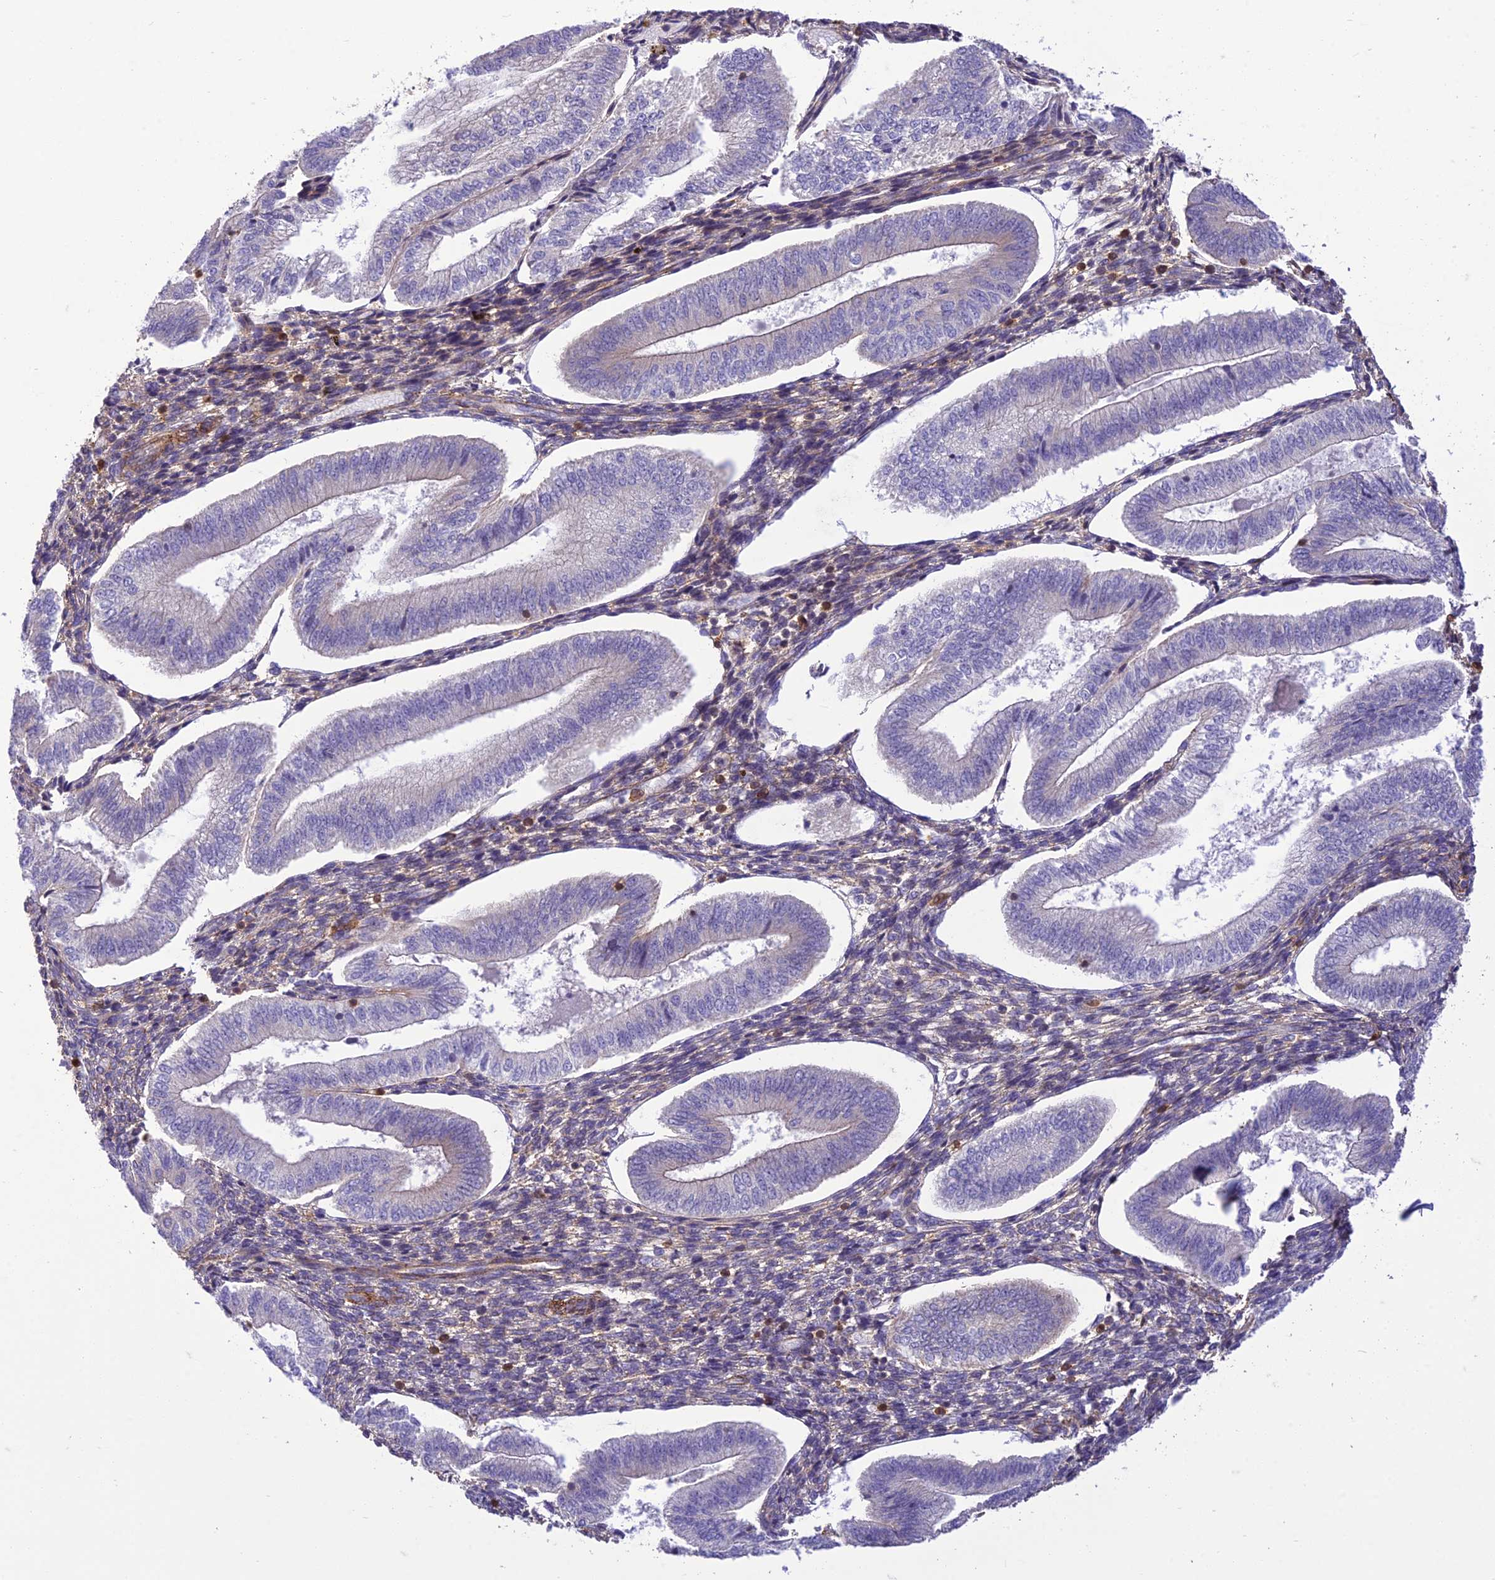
{"staining": {"intensity": "moderate", "quantity": "25%-75%", "location": "cytoplasmic/membranous"}, "tissue": "endometrium", "cell_type": "Cells in endometrial stroma", "image_type": "normal", "snomed": [{"axis": "morphology", "description": "Normal tissue, NOS"}, {"axis": "topography", "description": "Endometrium"}], "caption": "An IHC photomicrograph of benign tissue is shown. Protein staining in brown labels moderate cytoplasmic/membranous positivity in endometrium within cells in endometrial stroma.", "gene": "HPSE2", "patient": {"sex": "female", "age": 34}}